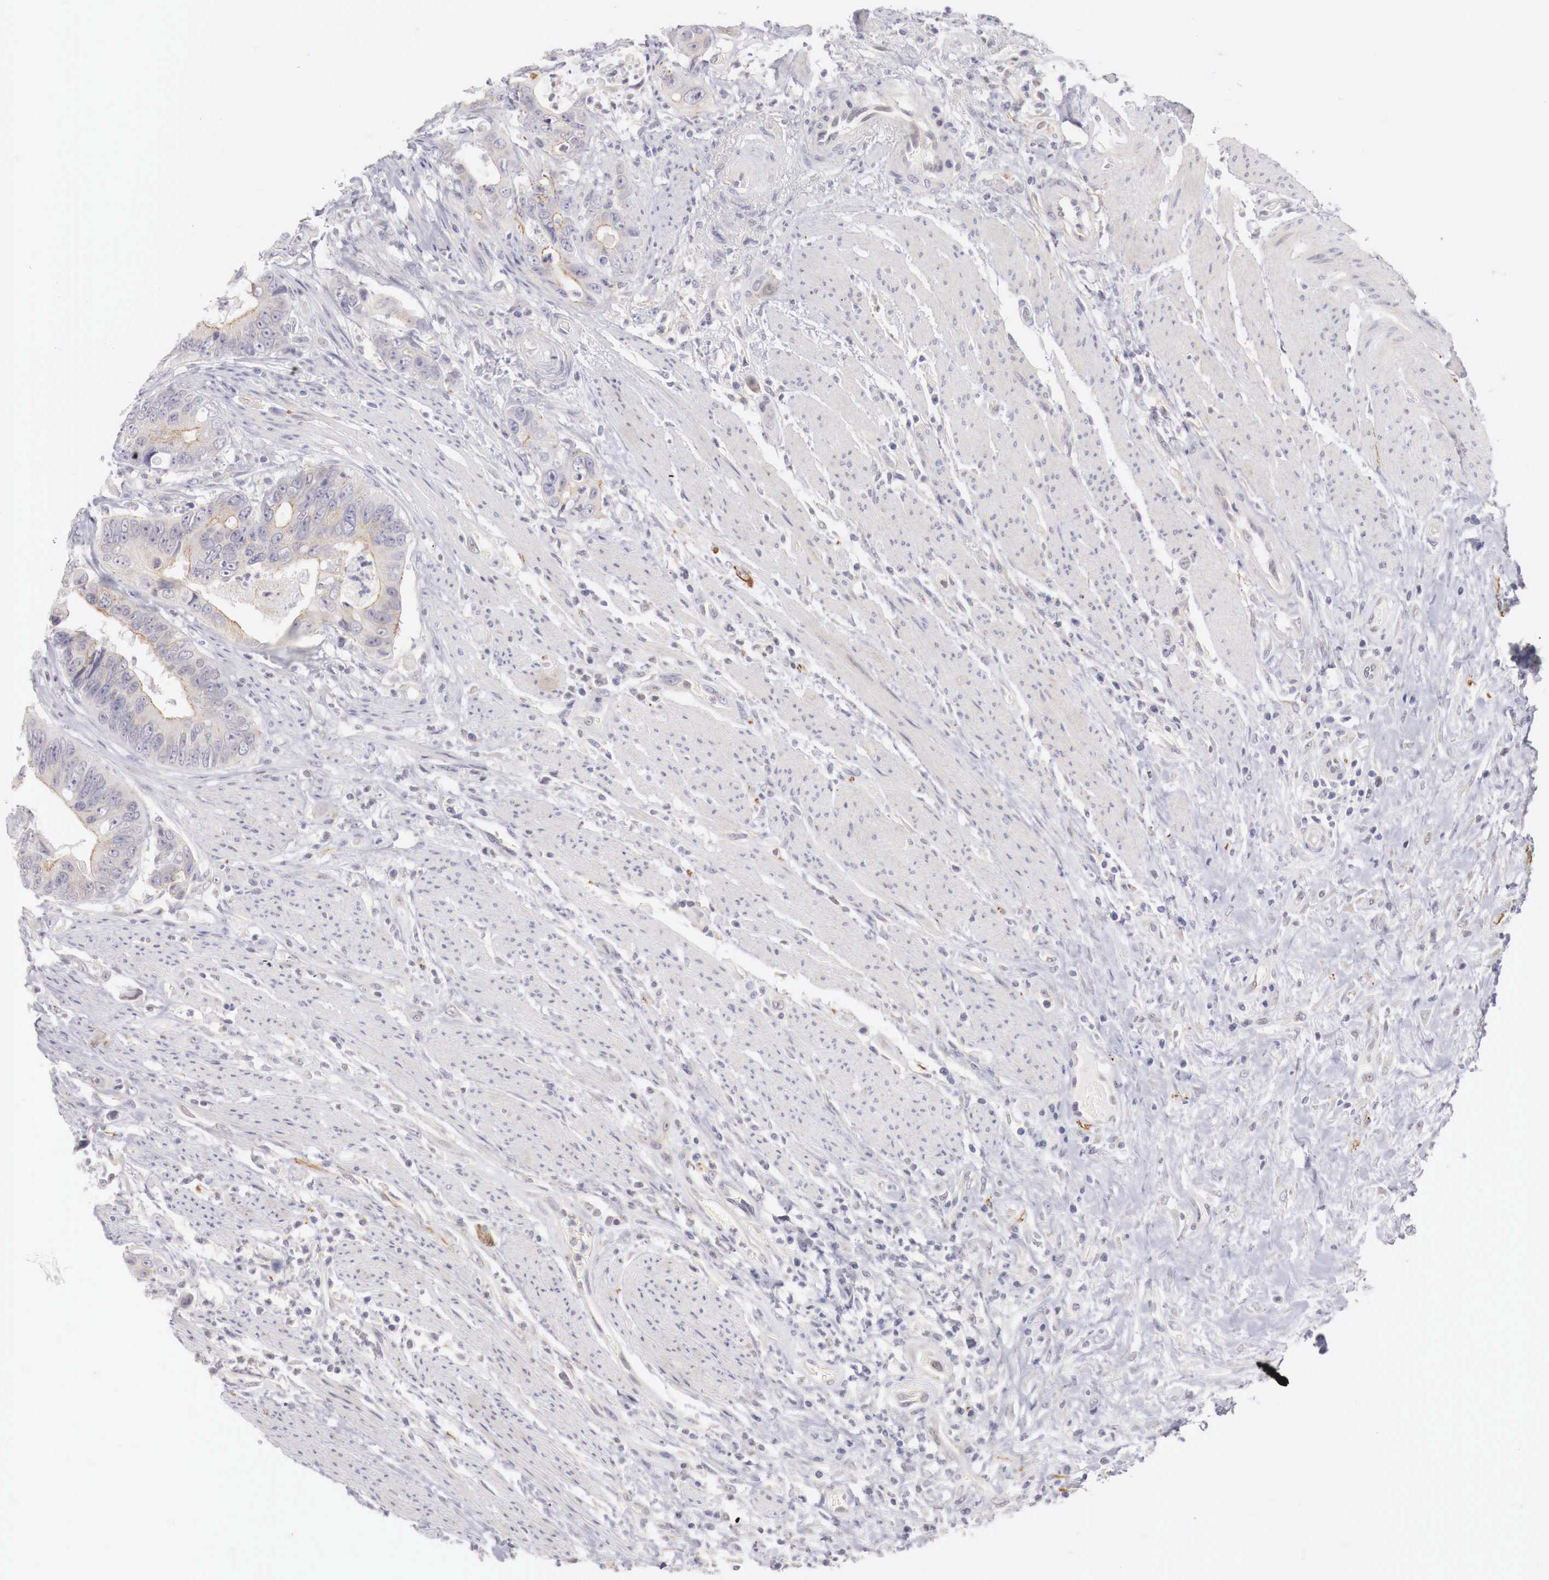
{"staining": {"intensity": "negative", "quantity": "none", "location": "none"}, "tissue": "colorectal cancer", "cell_type": "Tumor cells", "image_type": "cancer", "snomed": [{"axis": "morphology", "description": "Adenocarcinoma, NOS"}, {"axis": "topography", "description": "Rectum"}], "caption": "Protein analysis of colorectal cancer (adenocarcinoma) reveals no significant expression in tumor cells. (DAB (3,3'-diaminobenzidine) immunohistochemistry (IHC) visualized using brightfield microscopy, high magnification).", "gene": "TRIM13", "patient": {"sex": "female", "age": 65}}